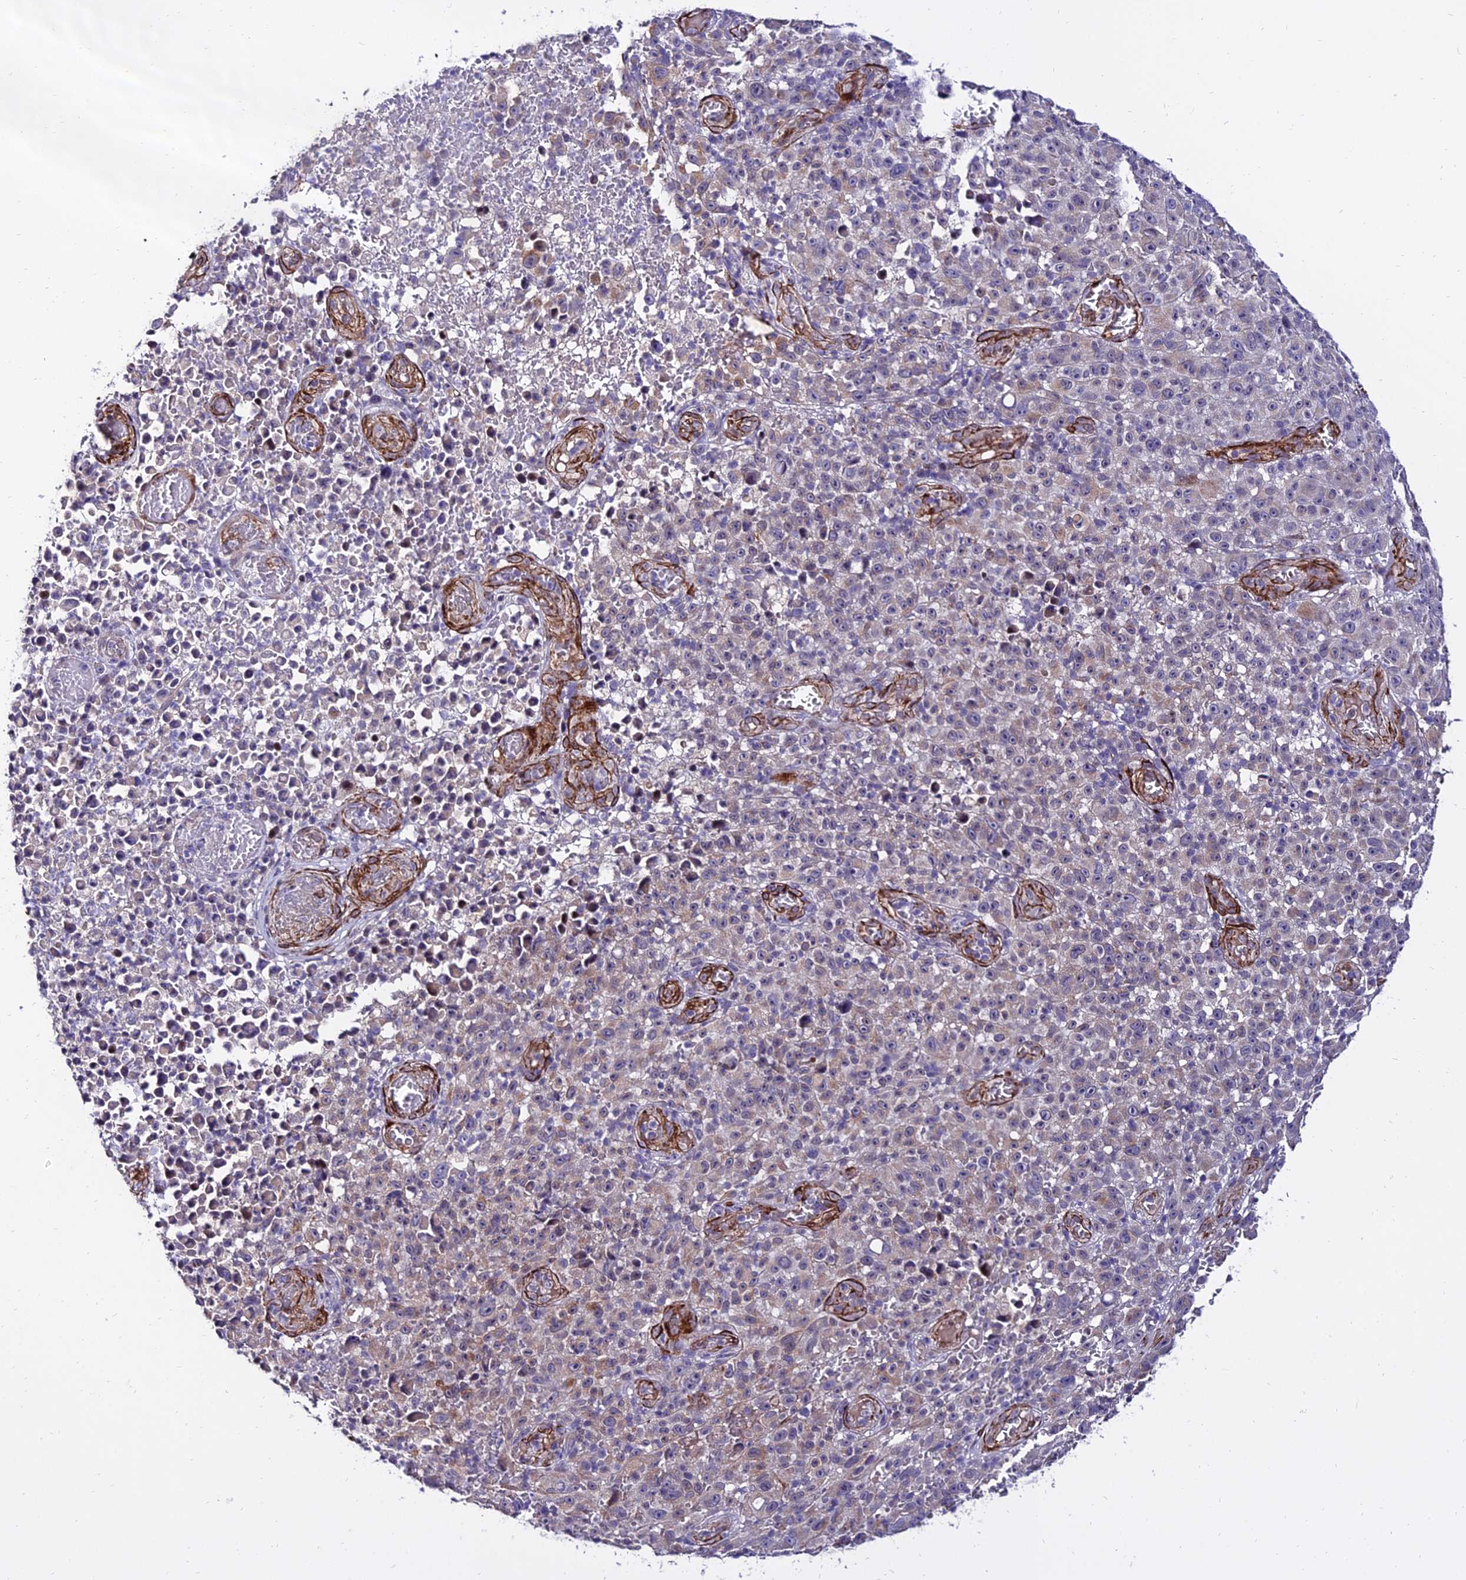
{"staining": {"intensity": "negative", "quantity": "none", "location": "none"}, "tissue": "melanoma", "cell_type": "Tumor cells", "image_type": "cancer", "snomed": [{"axis": "morphology", "description": "Malignant melanoma, NOS"}, {"axis": "topography", "description": "Skin"}], "caption": "Tumor cells show no significant expression in malignant melanoma.", "gene": "ALDH3B2", "patient": {"sex": "female", "age": 82}}